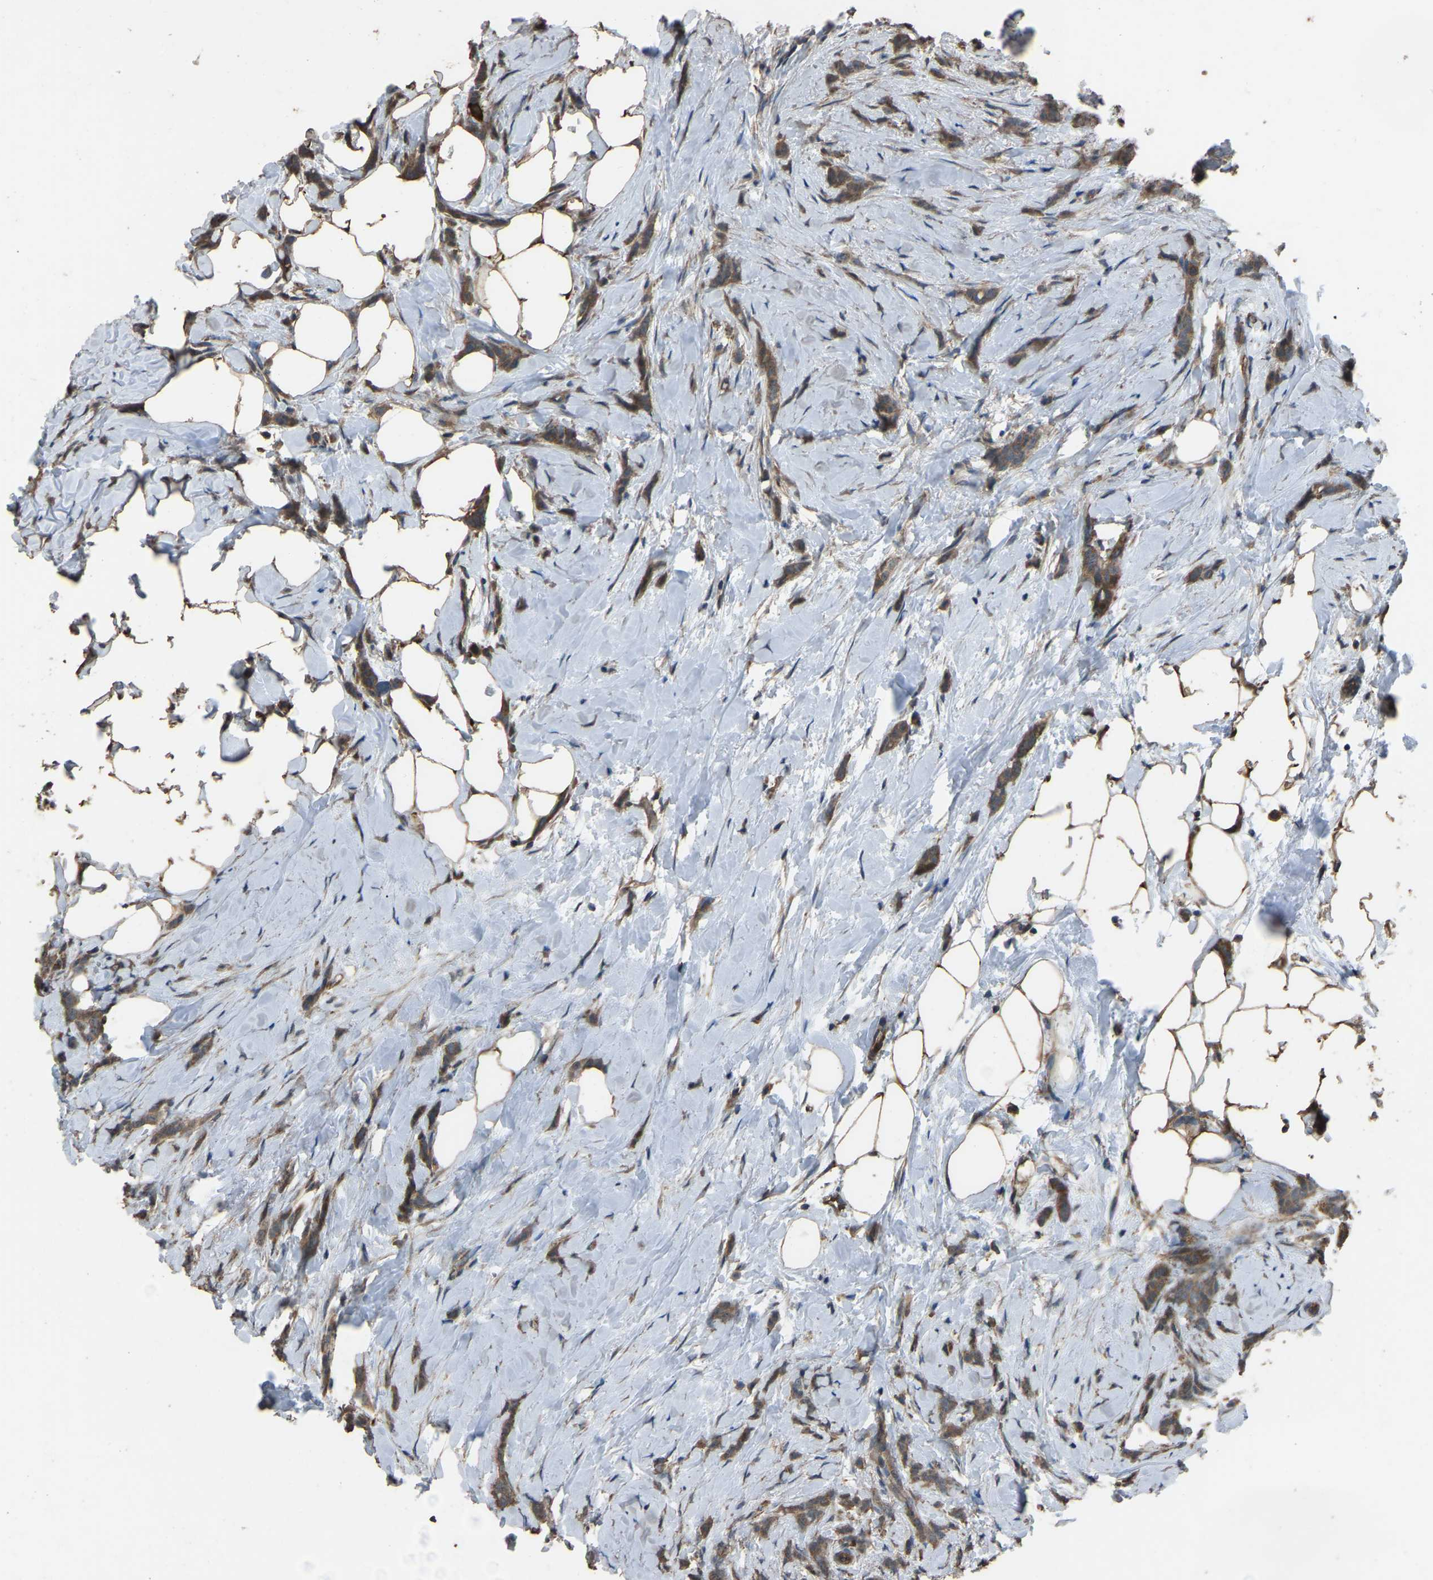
{"staining": {"intensity": "moderate", "quantity": ">75%", "location": "cytoplasmic/membranous"}, "tissue": "breast cancer", "cell_type": "Tumor cells", "image_type": "cancer", "snomed": [{"axis": "morphology", "description": "Lobular carcinoma, in situ"}, {"axis": "morphology", "description": "Lobular carcinoma"}, {"axis": "topography", "description": "Breast"}], "caption": "Moderate cytoplasmic/membranous staining for a protein is seen in approximately >75% of tumor cells of lobular carcinoma in situ (breast) using immunohistochemistry.", "gene": "SLC4A2", "patient": {"sex": "female", "age": 41}}